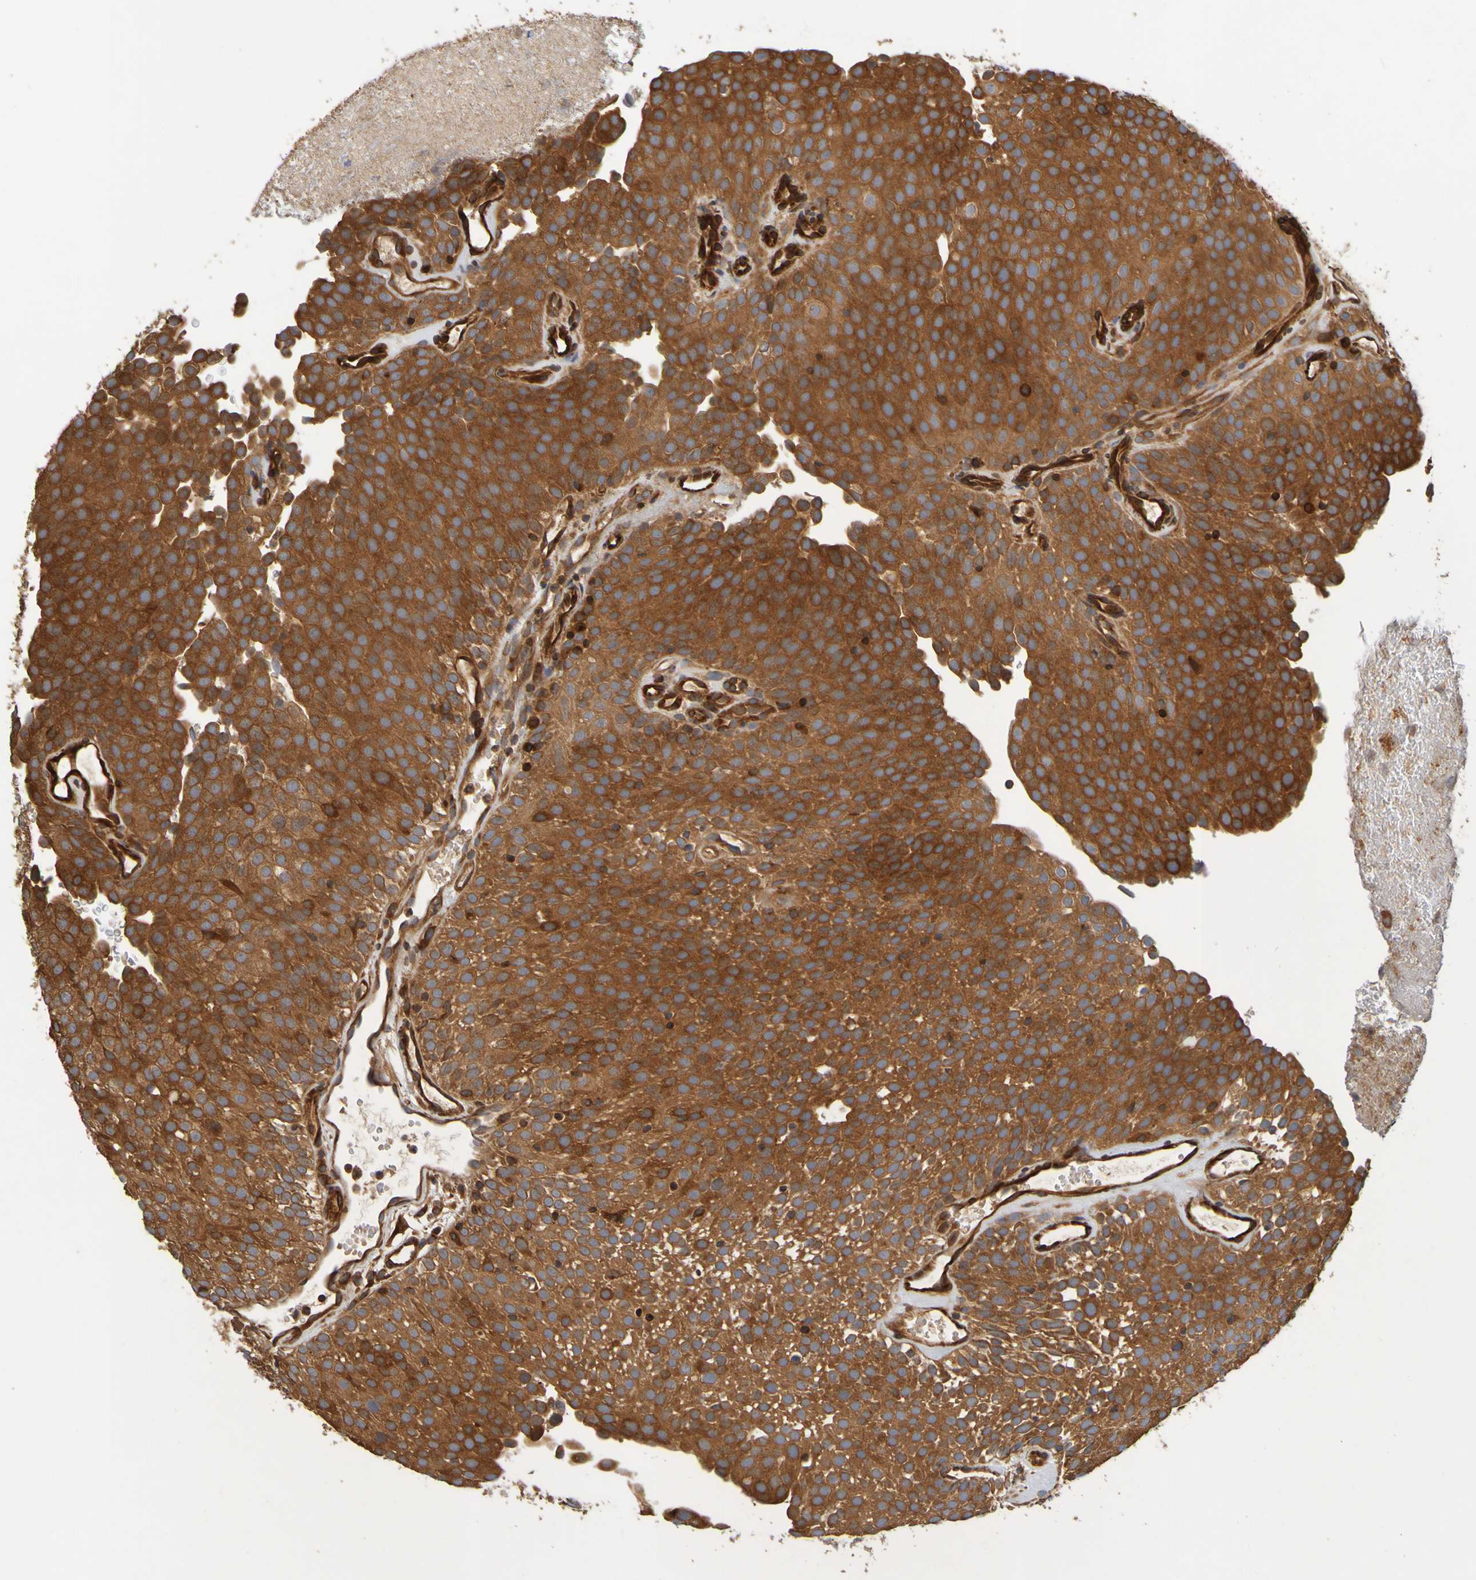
{"staining": {"intensity": "strong", "quantity": ">75%", "location": "cytoplasmic/membranous"}, "tissue": "urothelial cancer", "cell_type": "Tumor cells", "image_type": "cancer", "snomed": [{"axis": "morphology", "description": "Urothelial carcinoma, Low grade"}, {"axis": "topography", "description": "Urinary bladder"}], "caption": "This histopathology image shows low-grade urothelial carcinoma stained with immunohistochemistry to label a protein in brown. The cytoplasmic/membranous of tumor cells show strong positivity for the protein. Nuclei are counter-stained blue.", "gene": "OCRL", "patient": {"sex": "male", "age": 78}}